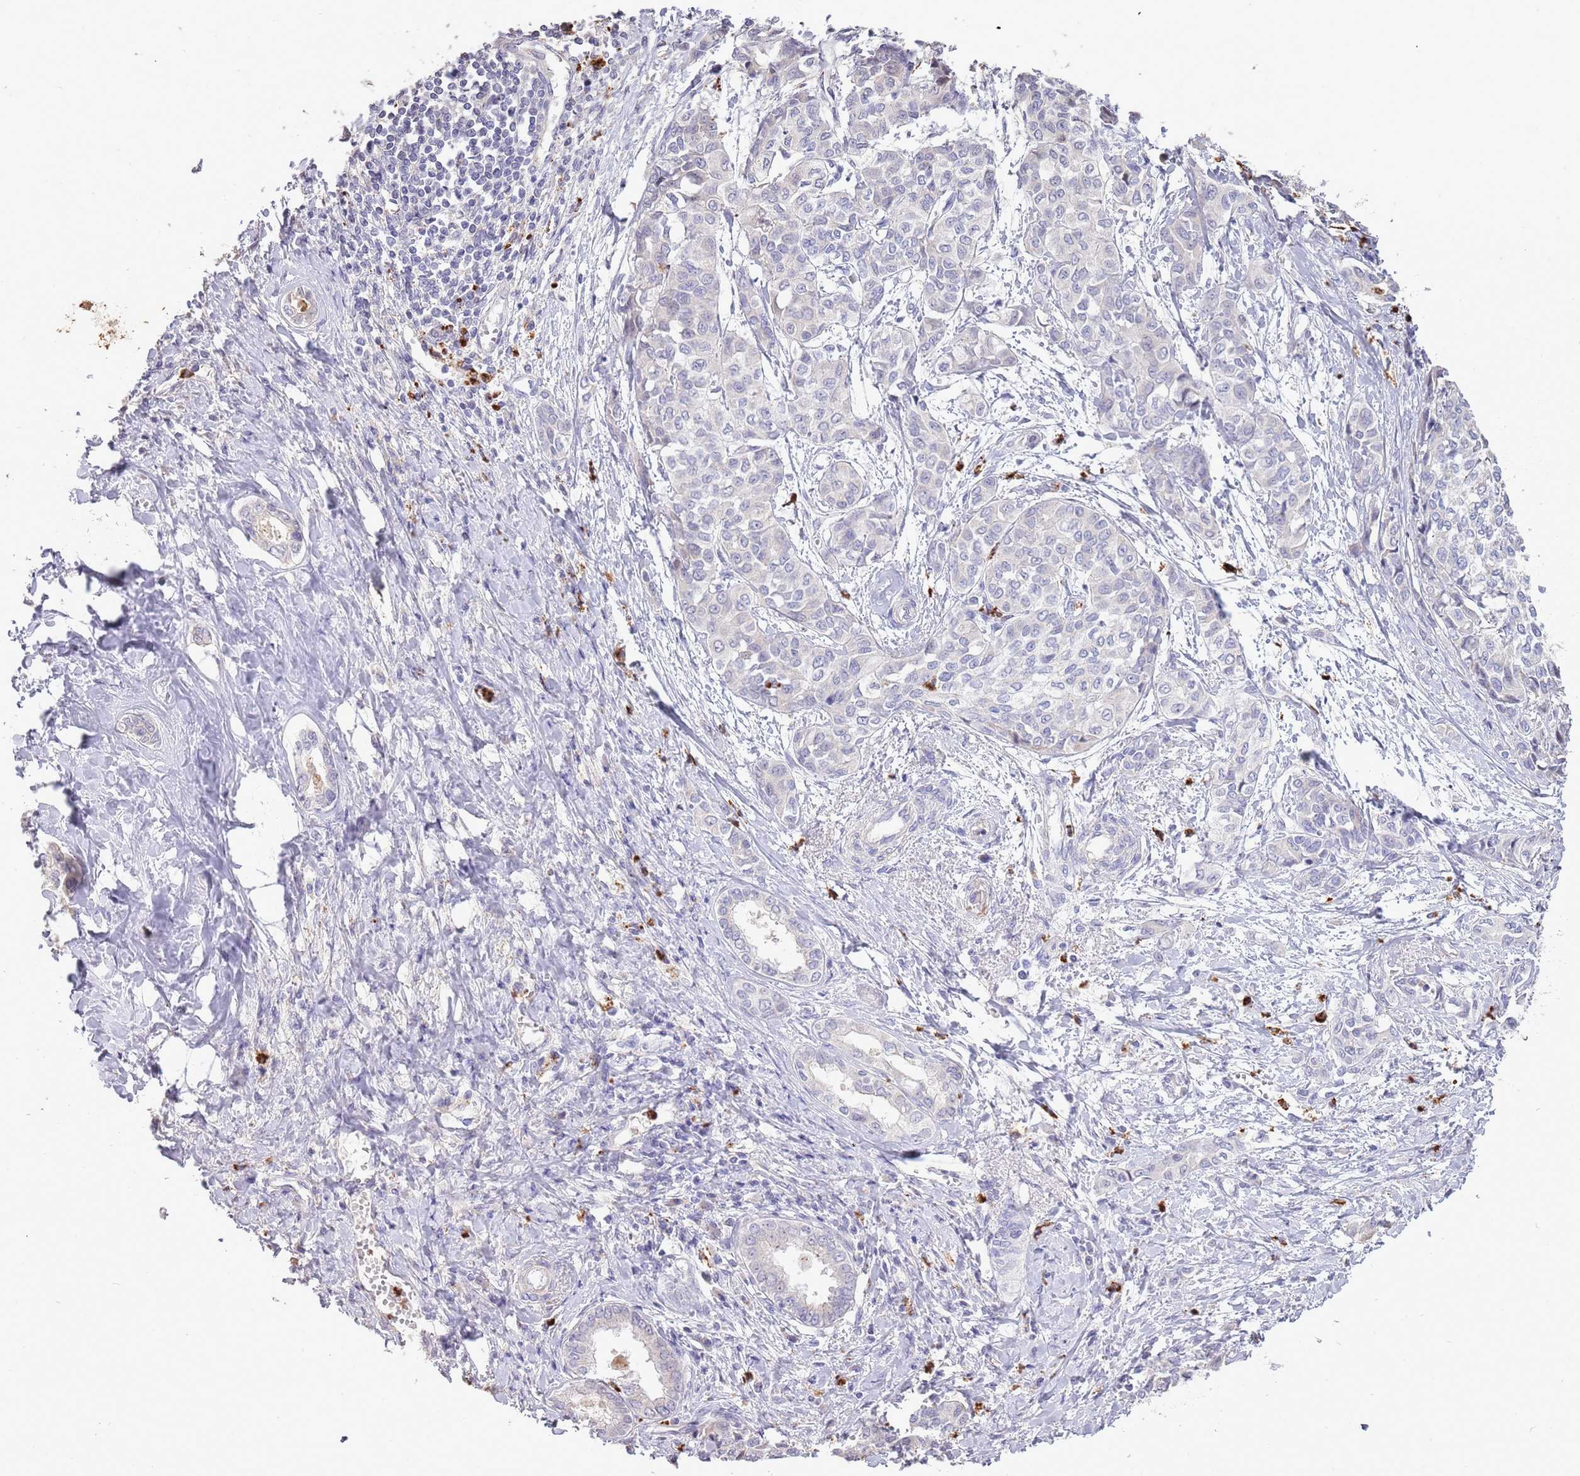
{"staining": {"intensity": "negative", "quantity": "none", "location": "none"}, "tissue": "liver cancer", "cell_type": "Tumor cells", "image_type": "cancer", "snomed": [{"axis": "morphology", "description": "Cholangiocarcinoma"}, {"axis": "topography", "description": "Liver"}], "caption": "An immunohistochemistry micrograph of liver cancer (cholangiocarcinoma) is shown. There is no staining in tumor cells of liver cancer (cholangiocarcinoma).", "gene": "P2RY13", "patient": {"sex": "female", "age": 77}}